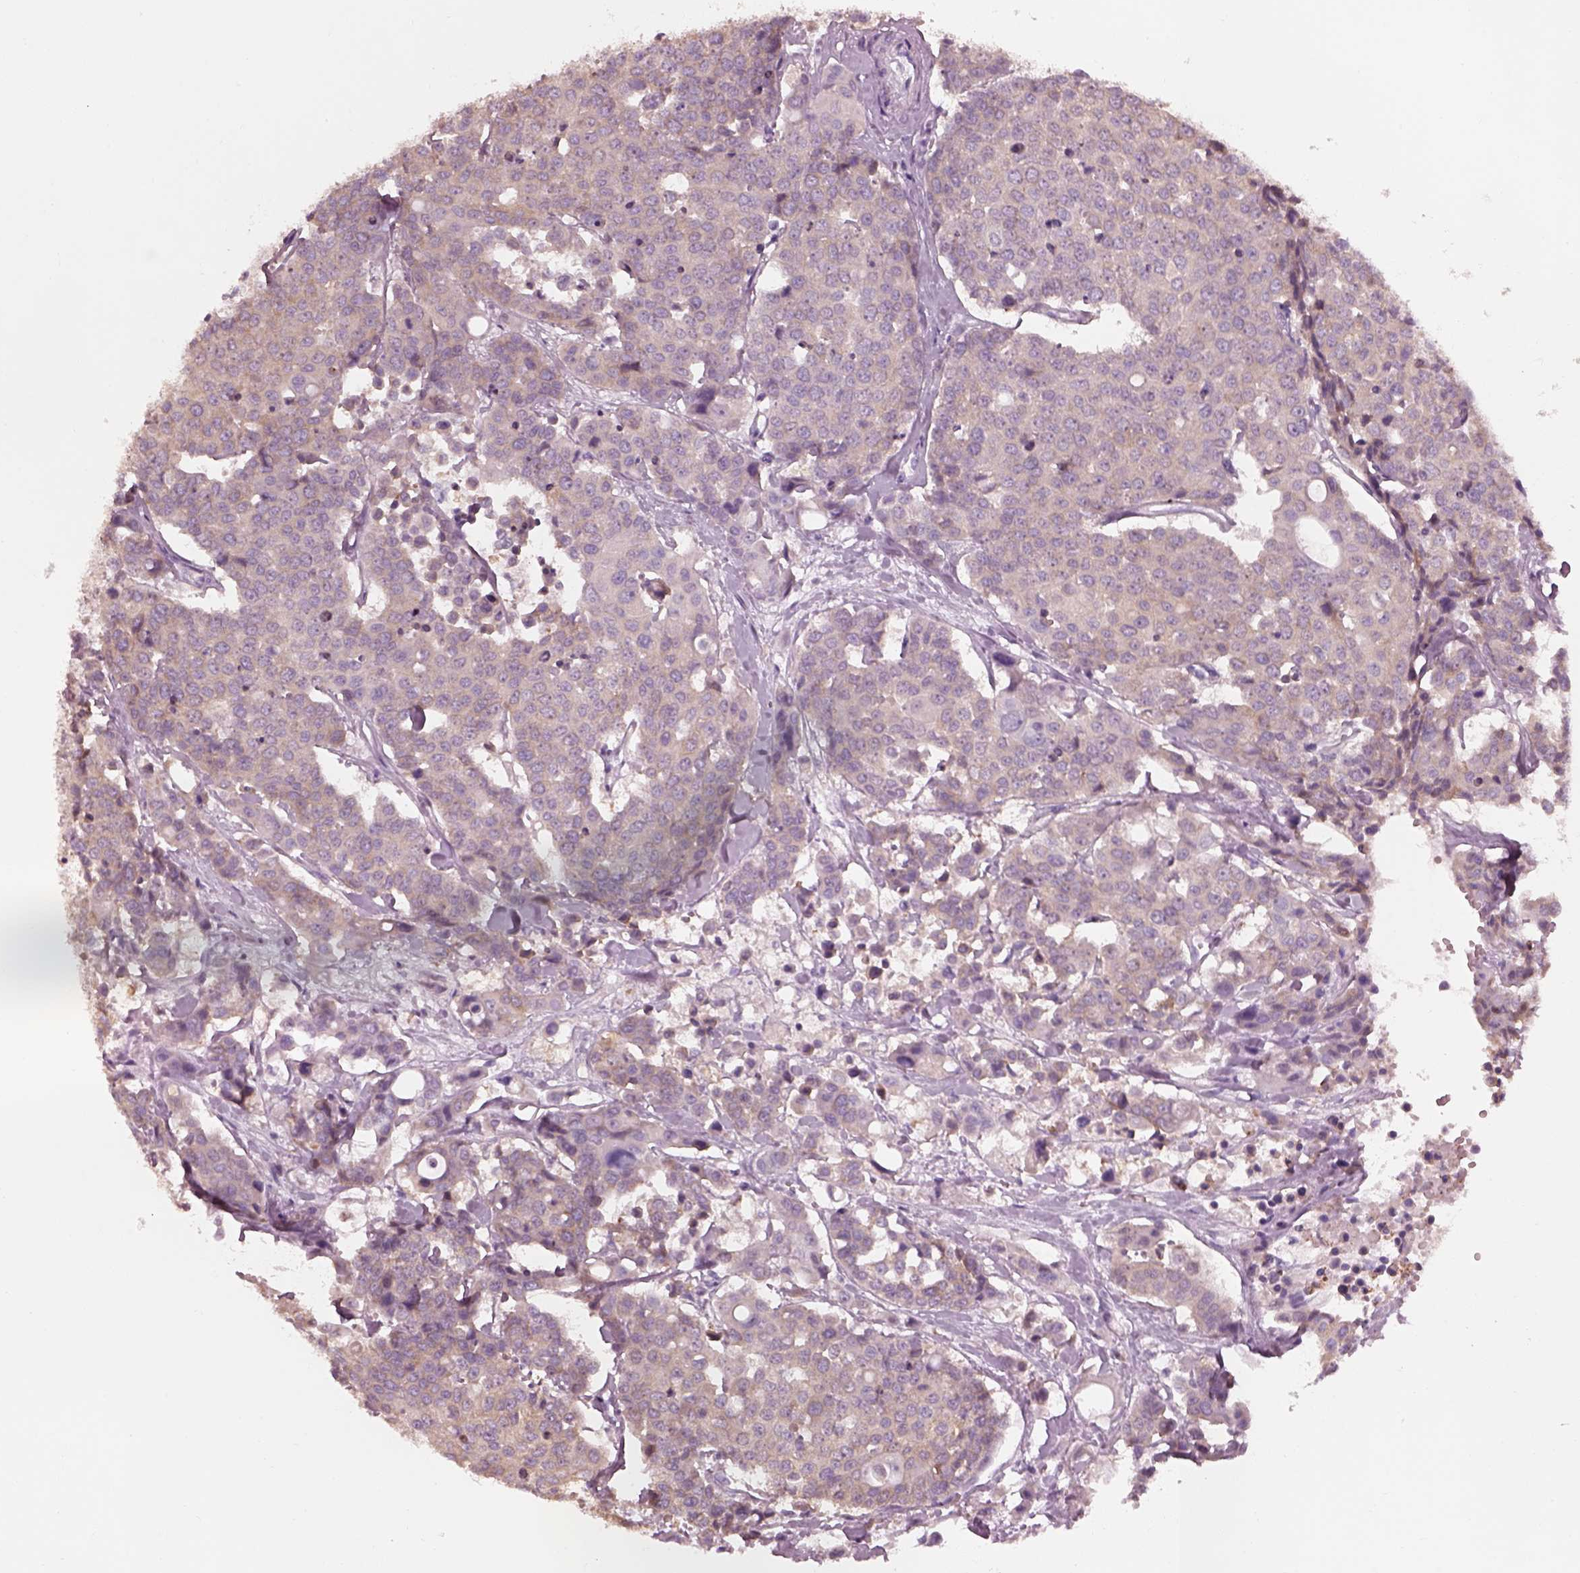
{"staining": {"intensity": "negative", "quantity": "none", "location": "none"}, "tissue": "carcinoid", "cell_type": "Tumor cells", "image_type": "cancer", "snomed": [{"axis": "morphology", "description": "Carcinoid, malignant, NOS"}, {"axis": "topography", "description": "Colon"}], "caption": "Image shows no protein positivity in tumor cells of carcinoid (malignant) tissue.", "gene": "SLC27A2", "patient": {"sex": "male", "age": 81}}